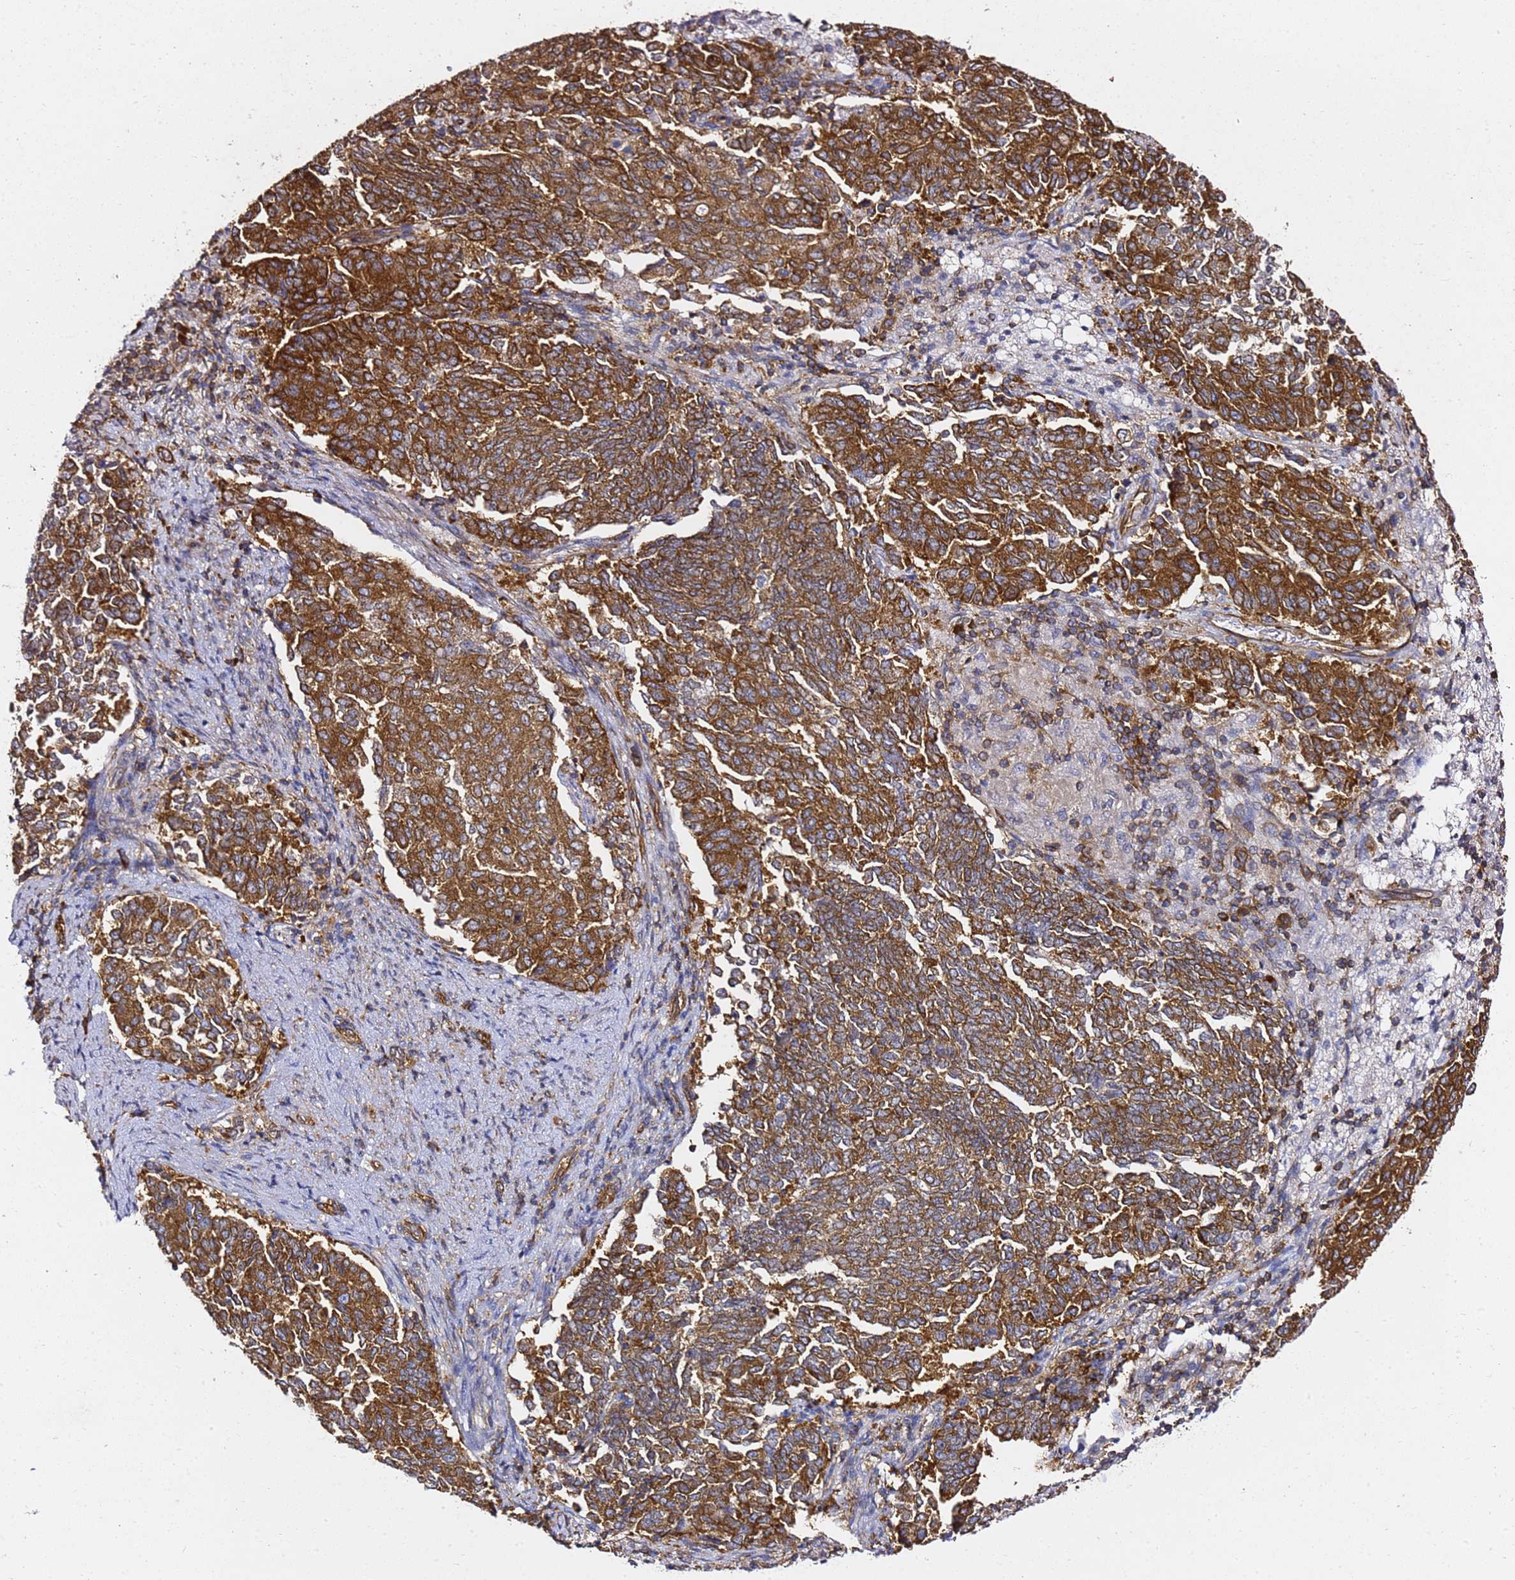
{"staining": {"intensity": "strong", "quantity": ">75%", "location": "cytoplasmic/membranous"}, "tissue": "endometrial cancer", "cell_type": "Tumor cells", "image_type": "cancer", "snomed": [{"axis": "morphology", "description": "Adenocarcinoma, NOS"}, {"axis": "topography", "description": "Endometrium"}], "caption": "Protein staining exhibits strong cytoplasmic/membranous staining in approximately >75% of tumor cells in endometrial adenocarcinoma.", "gene": "TPST1", "patient": {"sex": "female", "age": 80}}